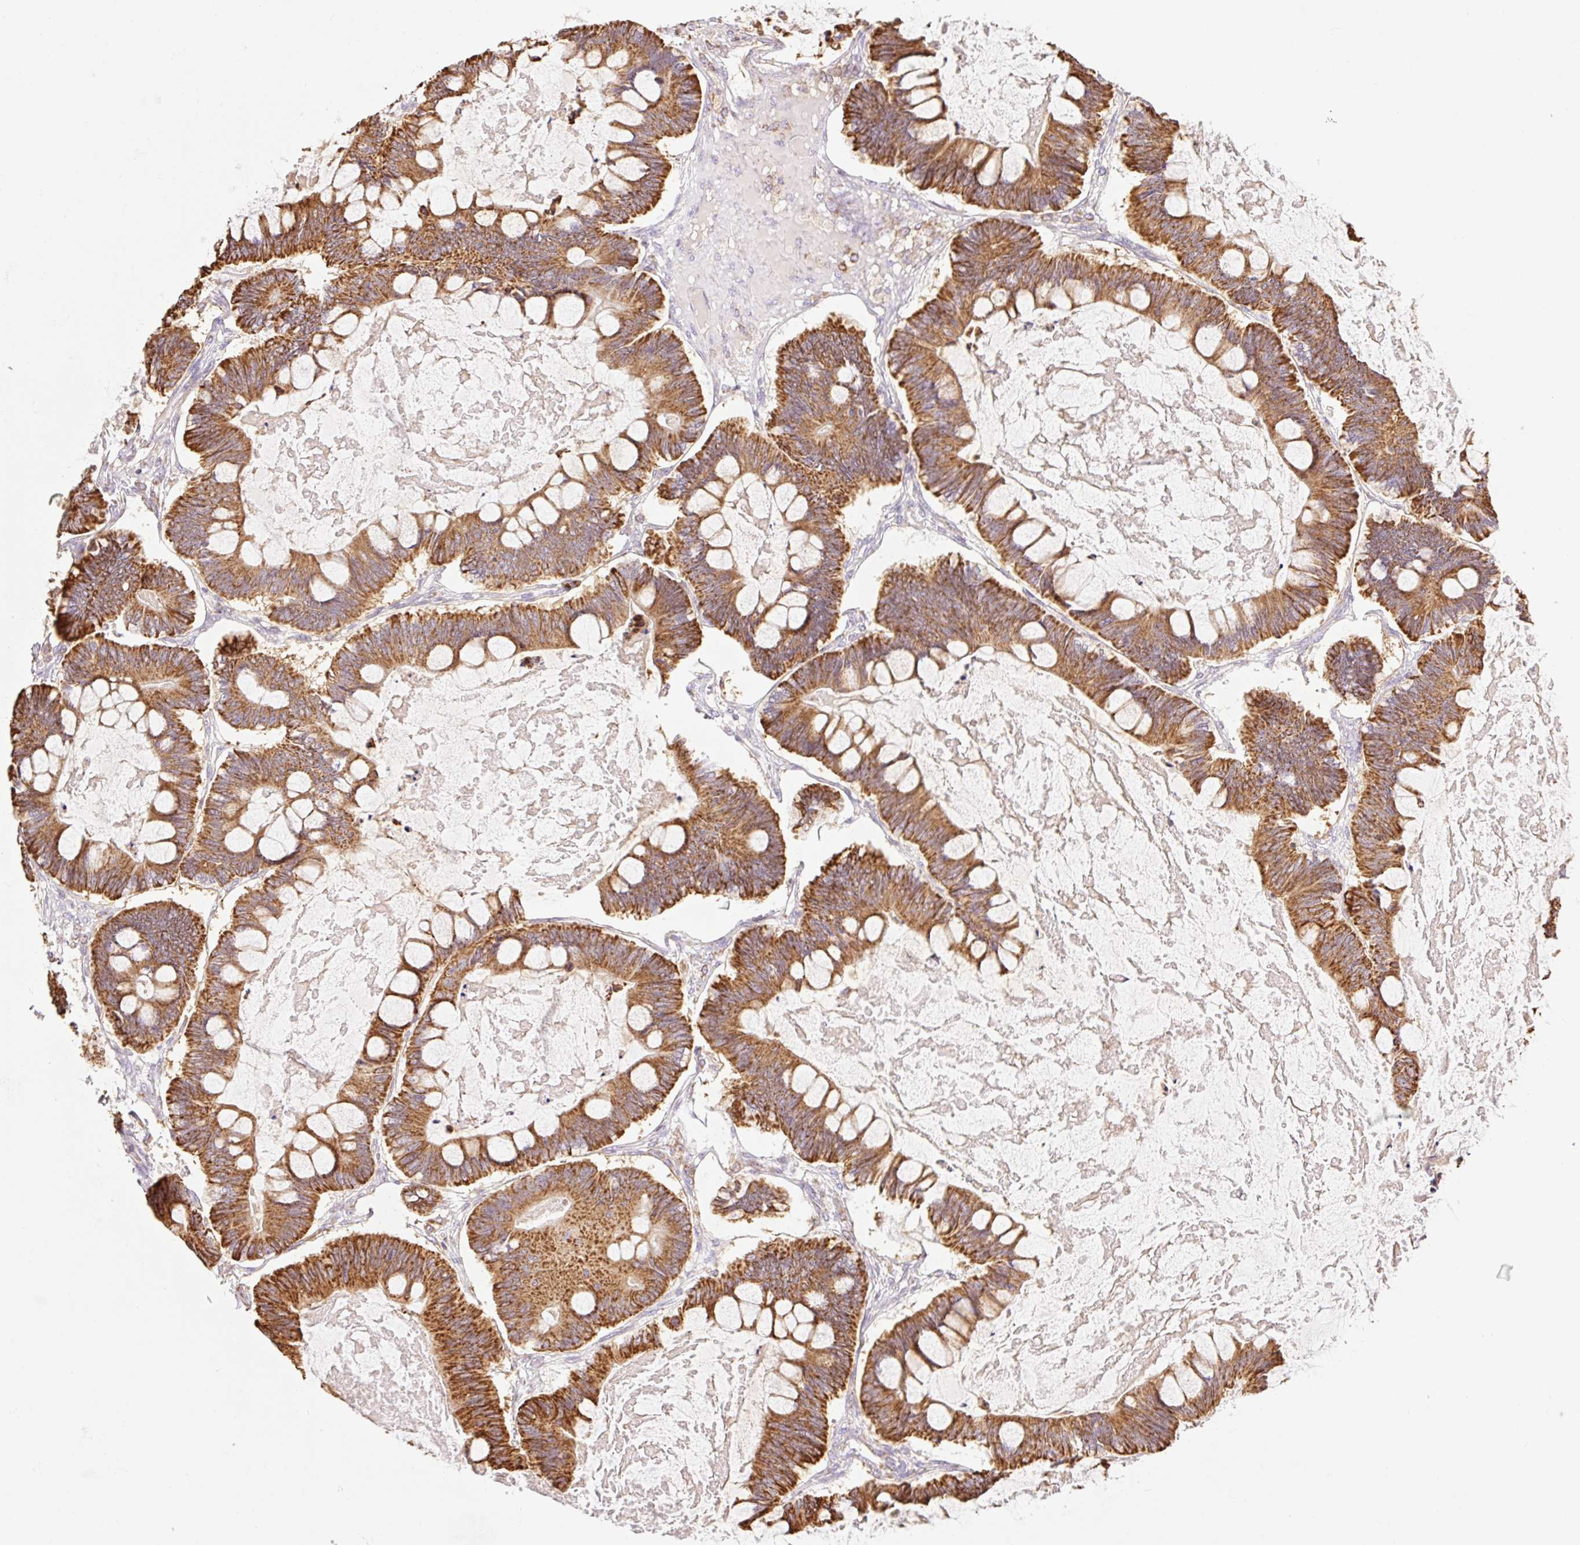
{"staining": {"intensity": "strong", "quantity": ">75%", "location": "cytoplasmic/membranous"}, "tissue": "ovarian cancer", "cell_type": "Tumor cells", "image_type": "cancer", "snomed": [{"axis": "morphology", "description": "Cystadenocarcinoma, mucinous, NOS"}, {"axis": "topography", "description": "Ovary"}], "caption": "Immunohistochemistry (IHC) staining of ovarian cancer (mucinous cystadenocarcinoma), which shows high levels of strong cytoplasmic/membranous positivity in about >75% of tumor cells indicating strong cytoplasmic/membranous protein staining. The staining was performed using DAB (brown) for protein detection and nuclei were counterstained in hematoxylin (blue).", "gene": "GOSR2", "patient": {"sex": "female", "age": 61}}